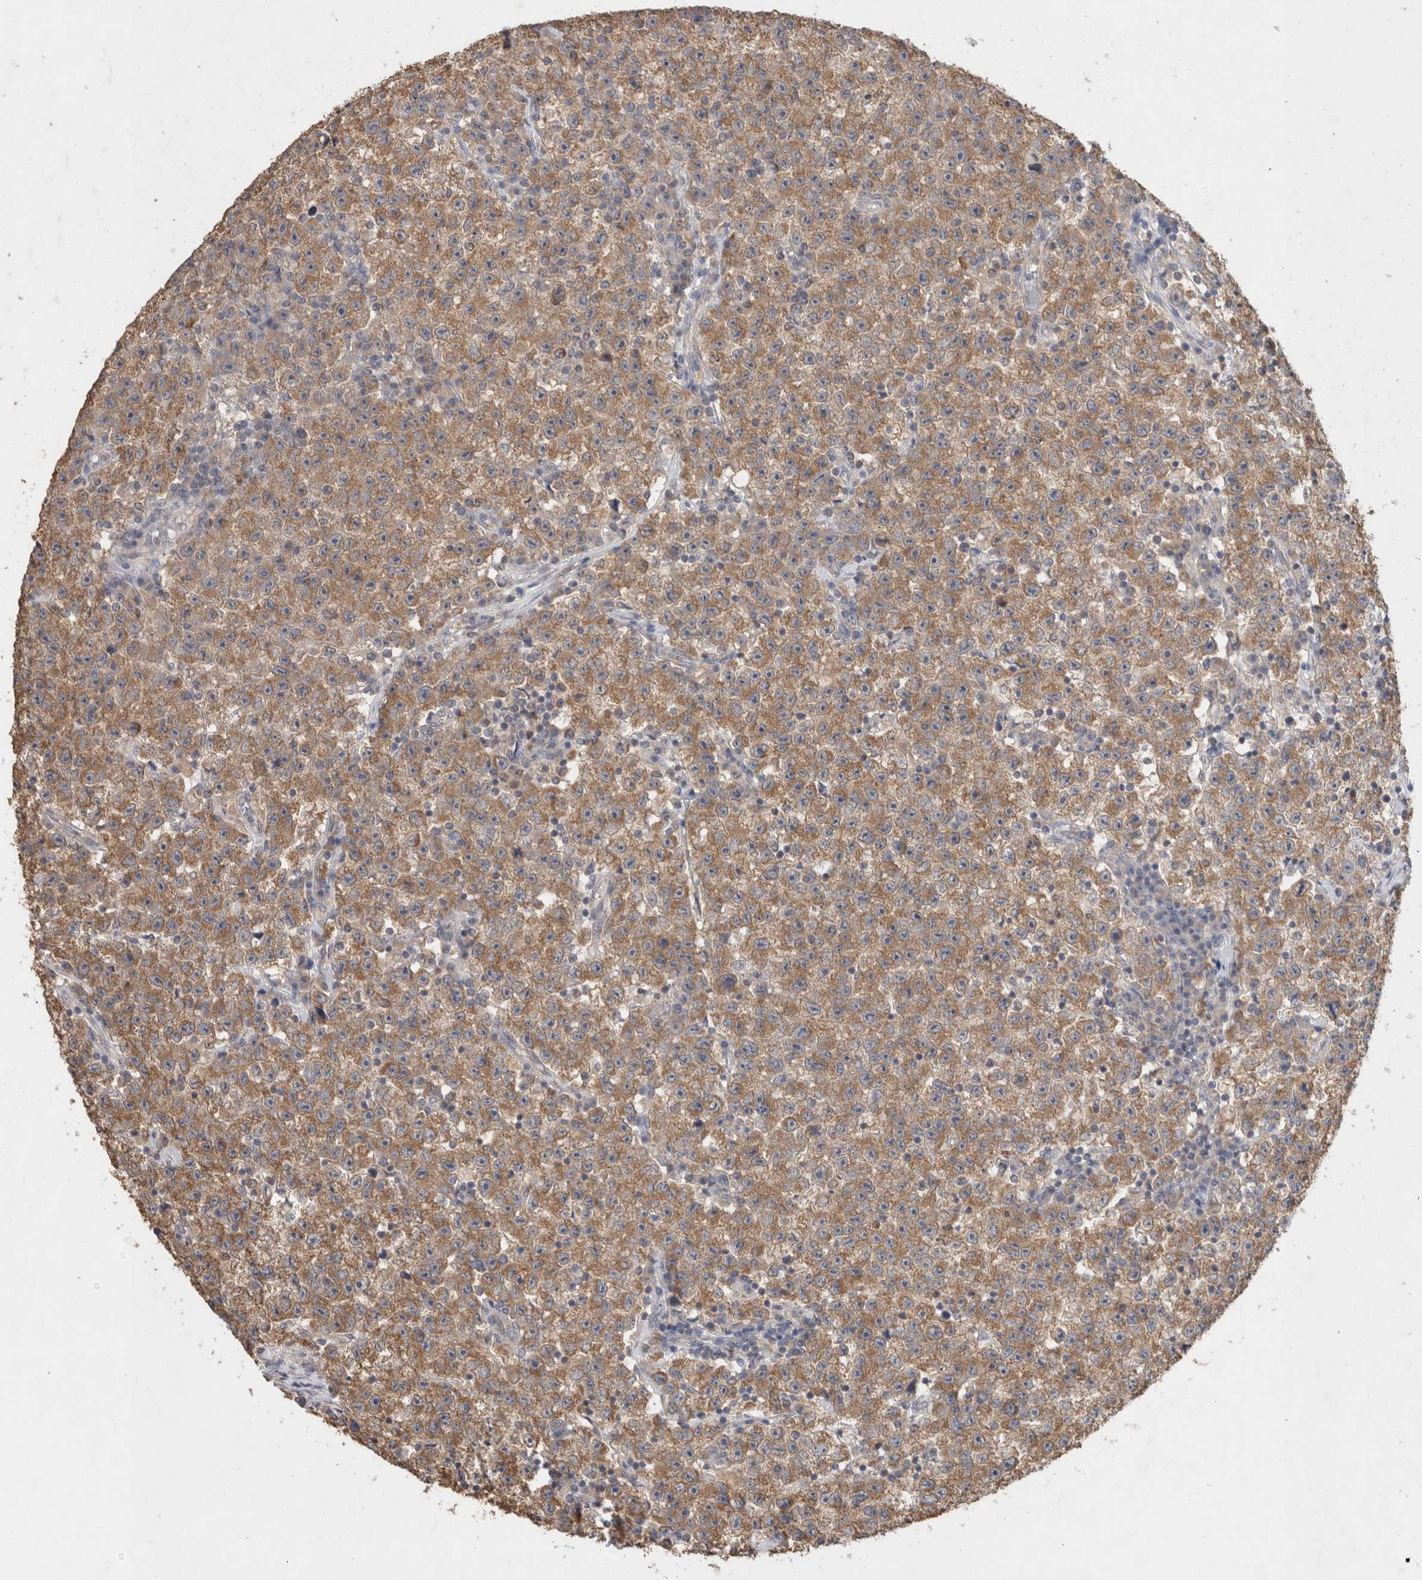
{"staining": {"intensity": "moderate", "quantity": ">75%", "location": "cytoplasmic/membranous"}, "tissue": "testis cancer", "cell_type": "Tumor cells", "image_type": "cancer", "snomed": [{"axis": "morphology", "description": "Seminoma, NOS"}, {"axis": "topography", "description": "Testis"}], "caption": "High-magnification brightfield microscopy of testis cancer stained with DAB (brown) and counterstained with hematoxylin (blue). tumor cells exhibit moderate cytoplasmic/membranous positivity is present in about>75% of cells.", "gene": "RAB14", "patient": {"sex": "male", "age": 22}}